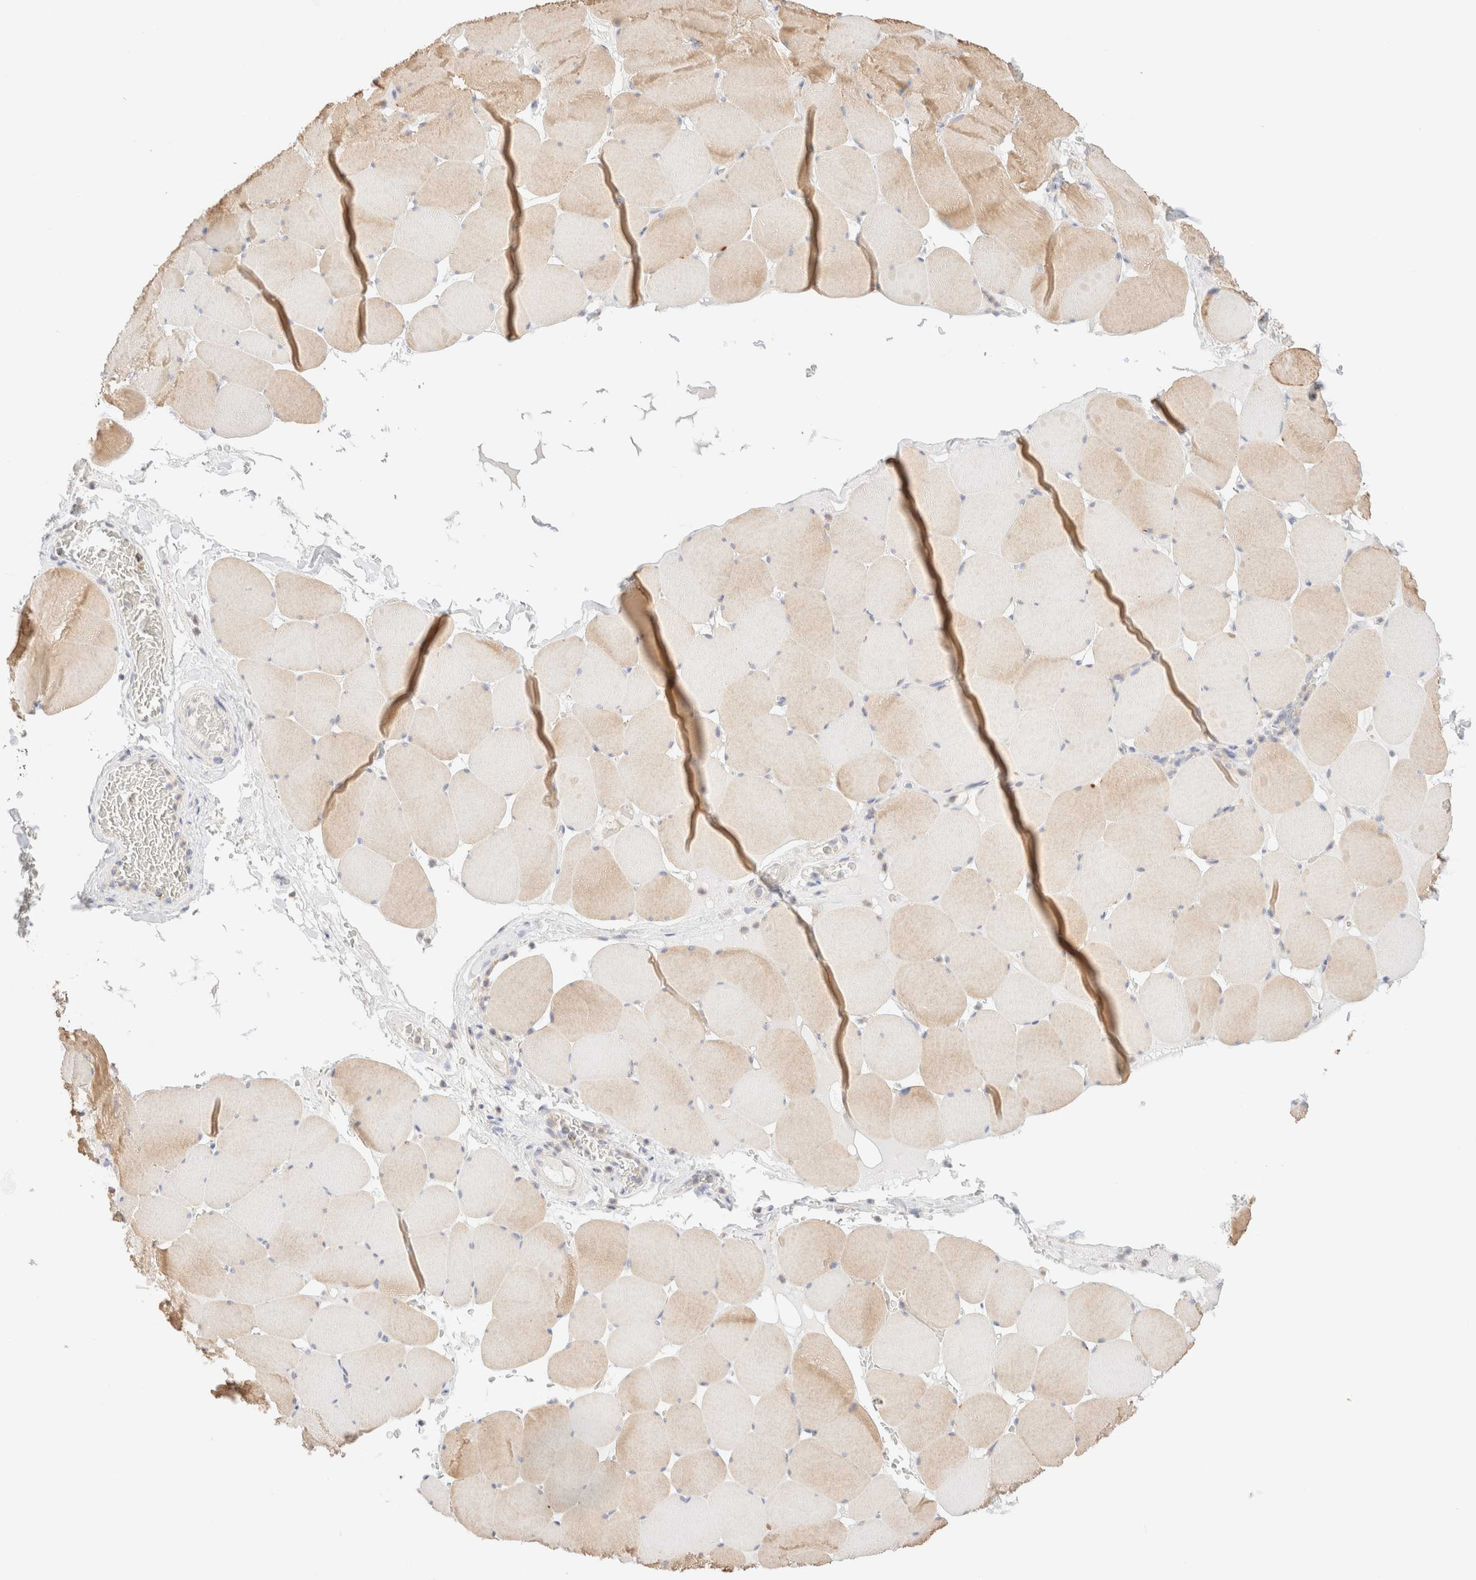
{"staining": {"intensity": "moderate", "quantity": "25%-75%", "location": "cytoplasmic/membranous"}, "tissue": "skeletal muscle", "cell_type": "Myocytes", "image_type": "normal", "snomed": [{"axis": "morphology", "description": "Normal tissue, NOS"}, {"axis": "topography", "description": "Skeletal muscle"}], "caption": "Immunohistochemistry staining of unremarkable skeletal muscle, which exhibits medium levels of moderate cytoplasmic/membranous positivity in approximately 25%-75% of myocytes indicating moderate cytoplasmic/membranous protein expression. The staining was performed using DAB (3,3'-diaminobenzidine) (brown) for protein detection and nuclei were counterstained in hematoxylin (blue).", "gene": "SARM1", "patient": {"sex": "male", "age": 62}}